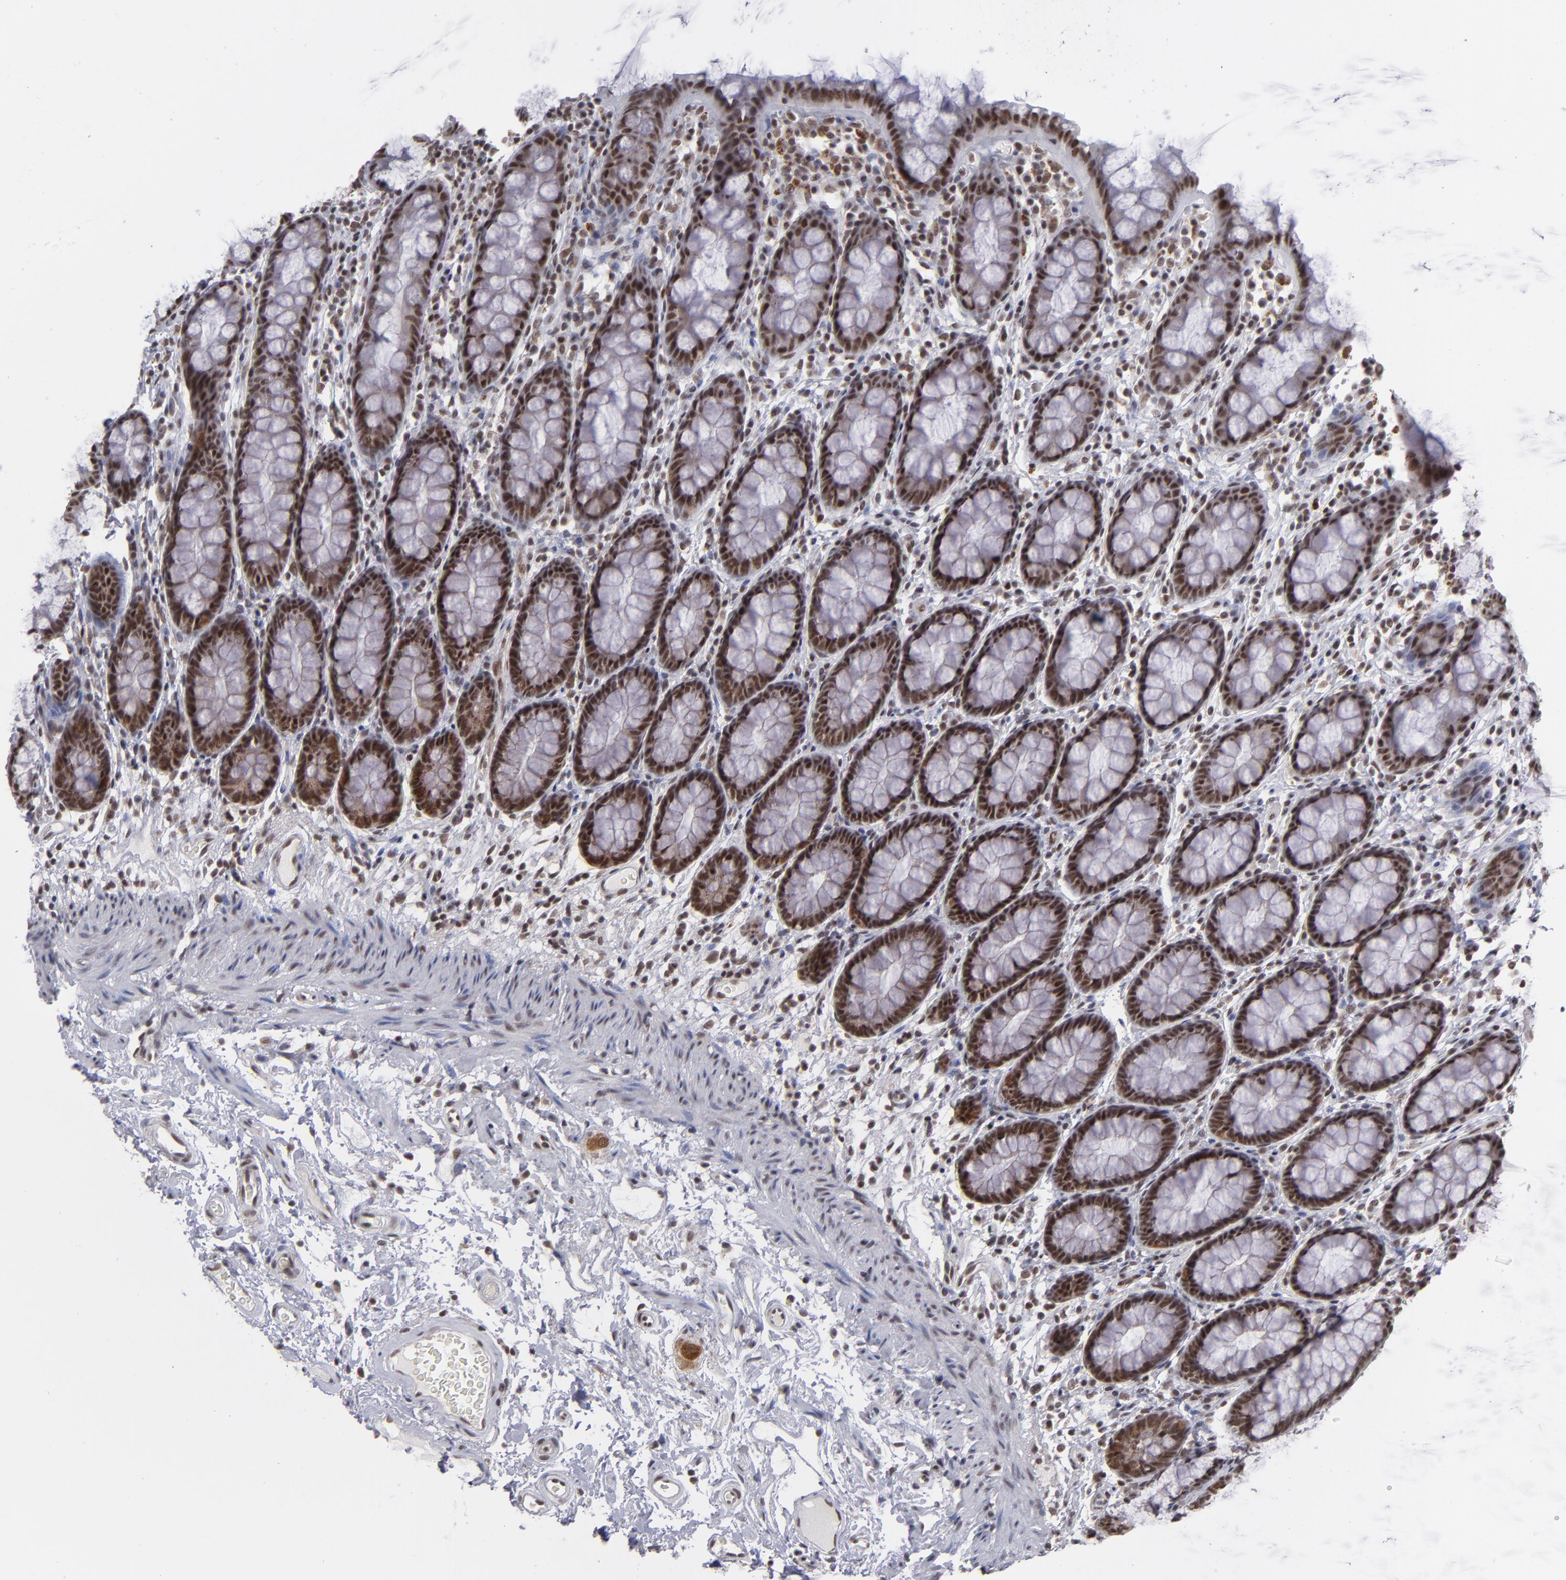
{"staining": {"intensity": "moderate", "quantity": ">75%", "location": "nuclear"}, "tissue": "rectum", "cell_type": "Glandular cells", "image_type": "normal", "snomed": [{"axis": "morphology", "description": "Normal tissue, NOS"}, {"axis": "topography", "description": "Rectum"}], "caption": "This is a histology image of immunohistochemistry (IHC) staining of unremarkable rectum, which shows moderate positivity in the nuclear of glandular cells.", "gene": "MLLT3", "patient": {"sex": "male", "age": 92}}